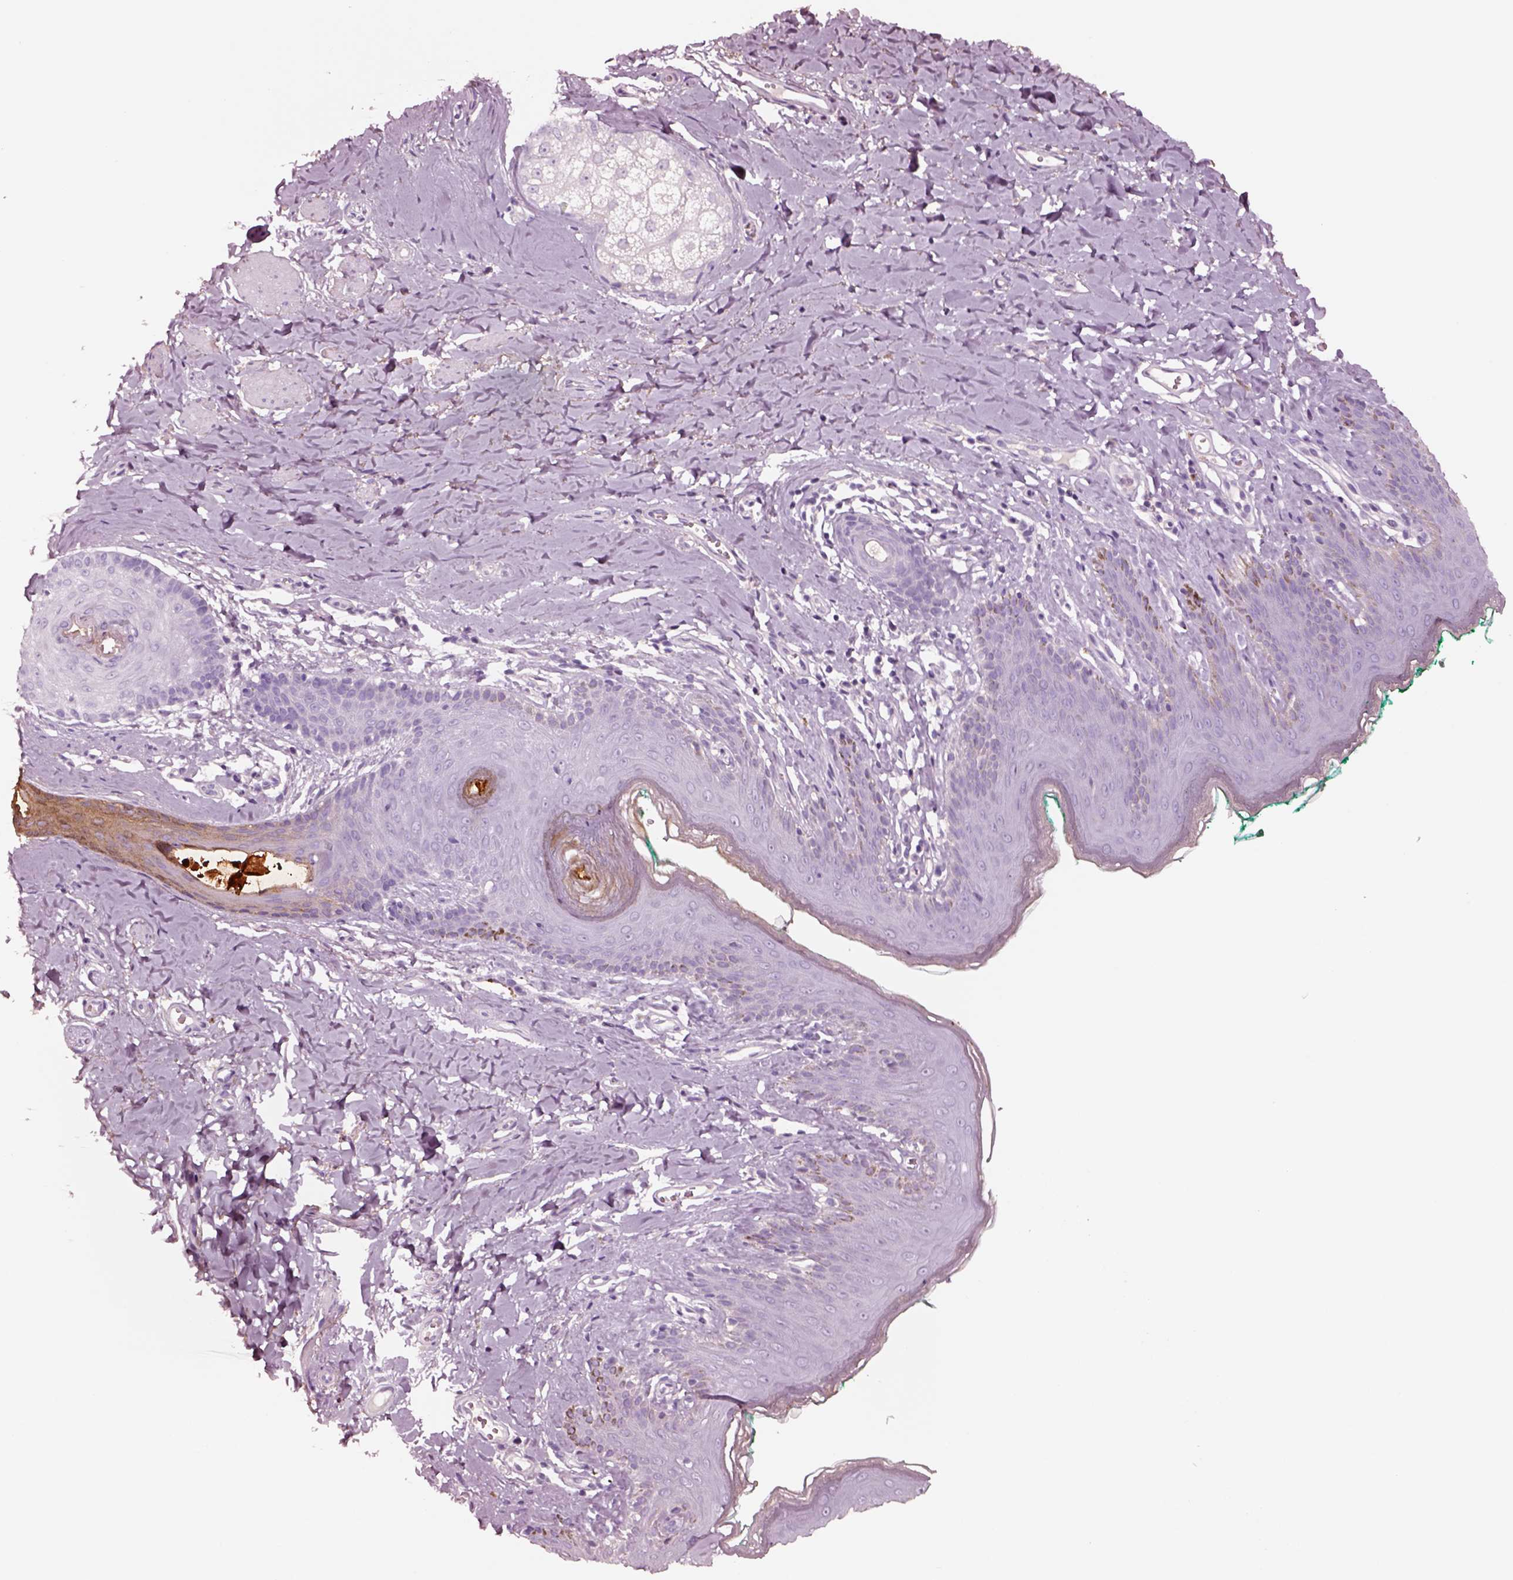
{"staining": {"intensity": "negative", "quantity": "none", "location": "none"}, "tissue": "skin", "cell_type": "Epidermal cells", "image_type": "normal", "snomed": [{"axis": "morphology", "description": "Normal tissue, NOS"}, {"axis": "topography", "description": "Vulva"}], "caption": "A high-resolution micrograph shows immunohistochemistry staining of benign skin, which displays no significant staining in epidermal cells. Nuclei are stained in blue.", "gene": "NMRK2", "patient": {"sex": "female", "age": 66}}